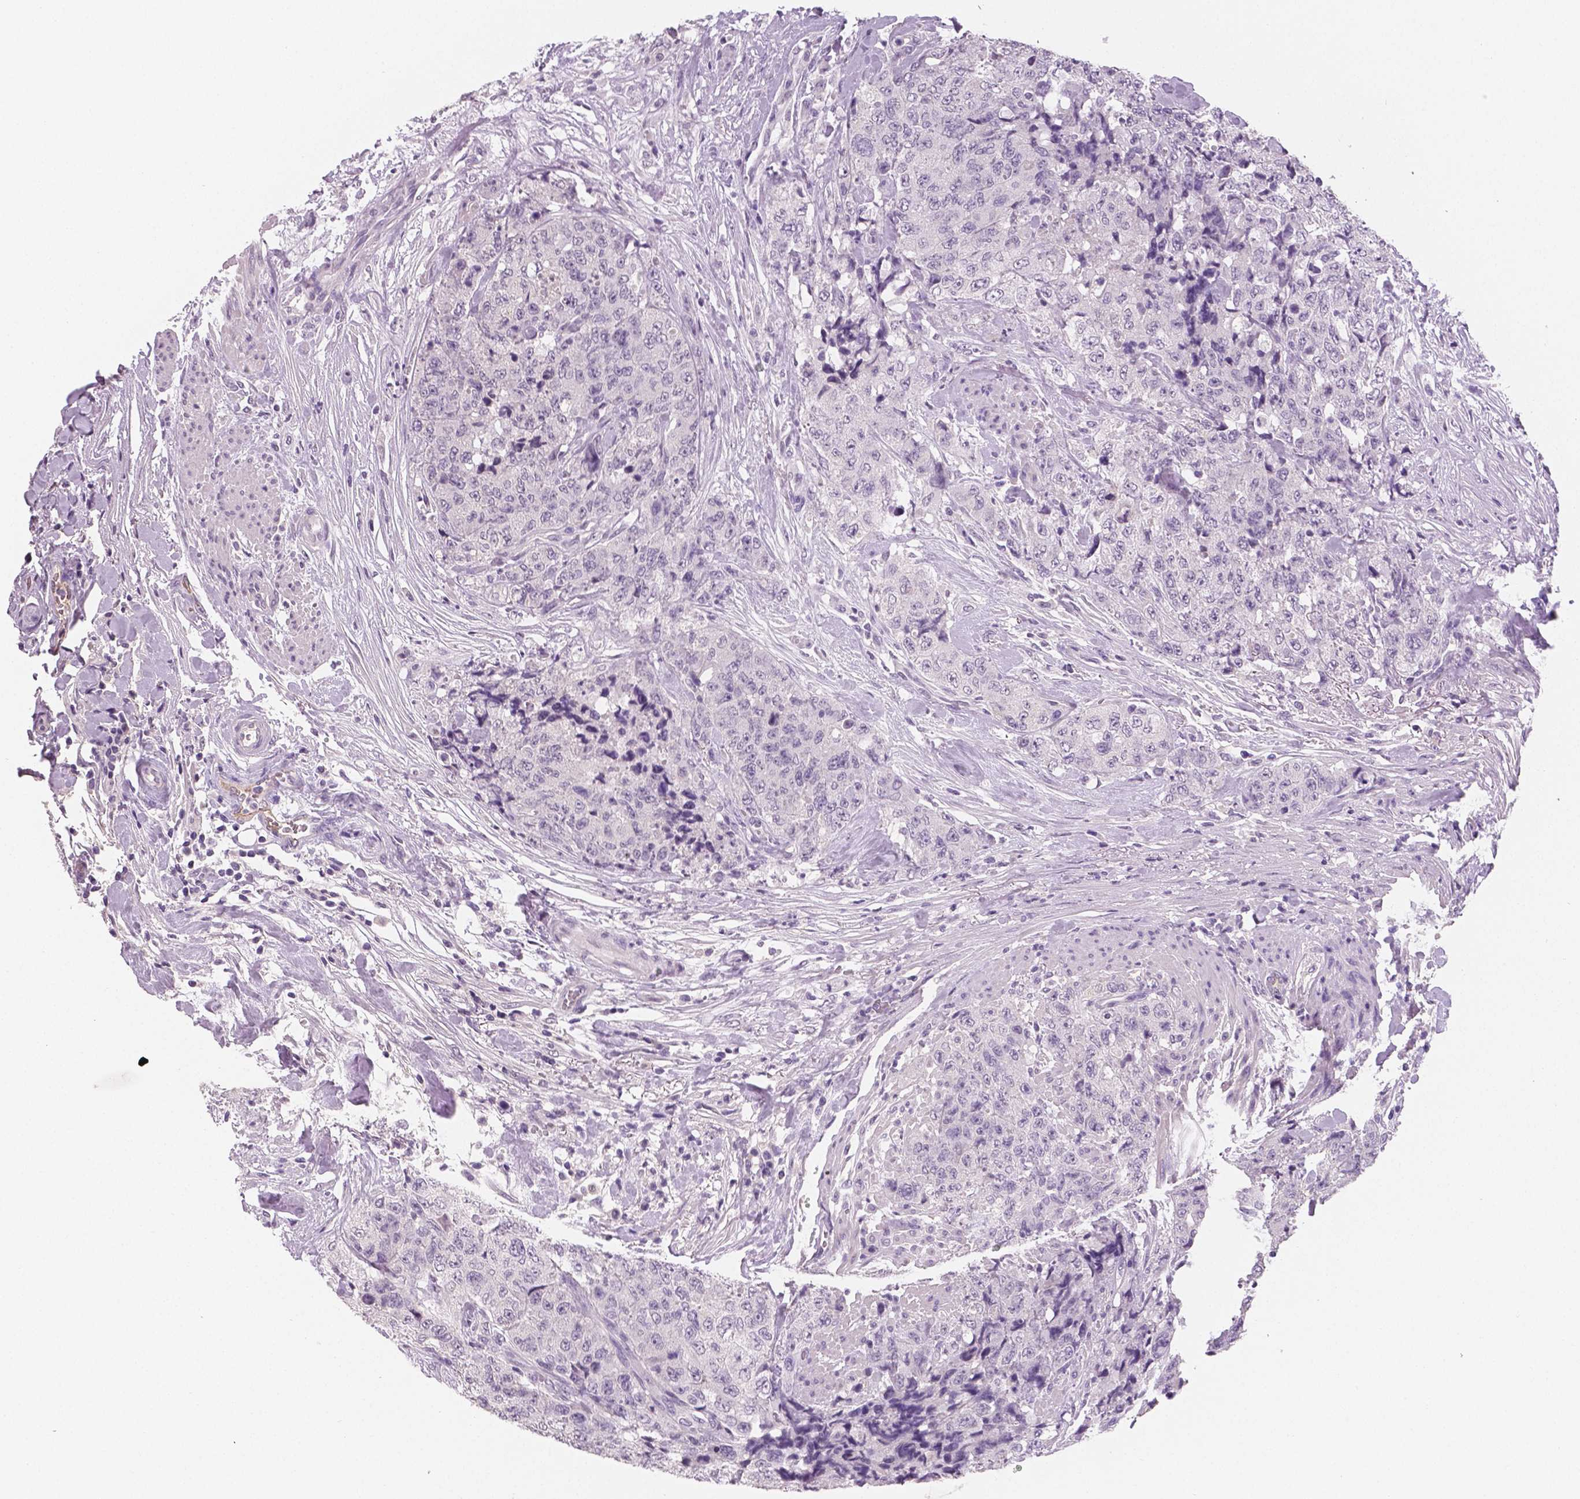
{"staining": {"intensity": "negative", "quantity": "none", "location": "none"}, "tissue": "urothelial cancer", "cell_type": "Tumor cells", "image_type": "cancer", "snomed": [{"axis": "morphology", "description": "Urothelial carcinoma, High grade"}, {"axis": "topography", "description": "Urinary bladder"}], "caption": "Protein analysis of urothelial carcinoma (high-grade) displays no significant staining in tumor cells. (Brightfield microscopy of DAB IHC at high magnification).", "gene": "TSPAN7", "patient": {"sex": "female", "age": 78}}